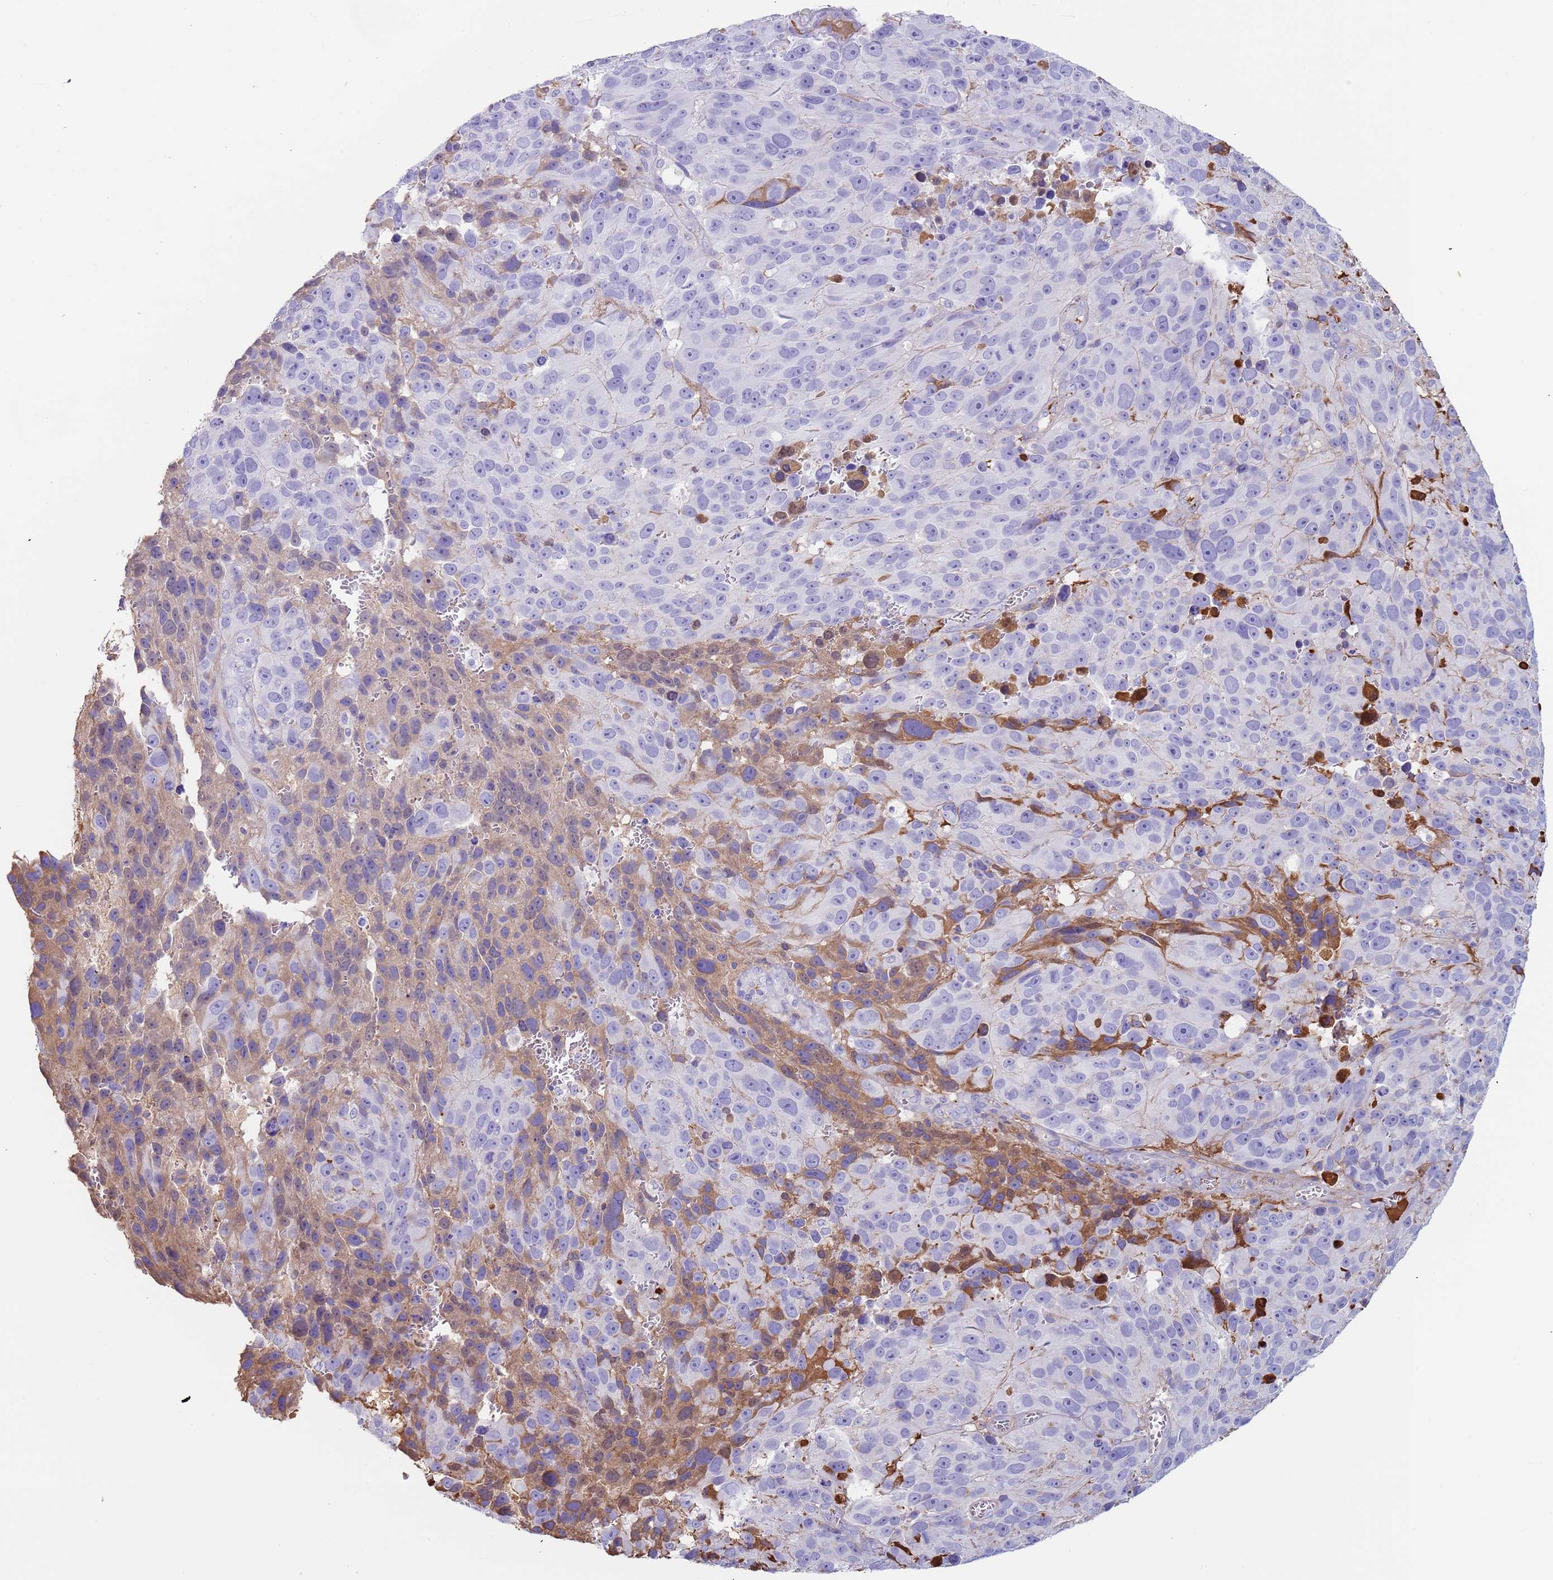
{"staining": {"intensity": "negative", "quantity": "none", "location": "none"}, "tissue": "melanoma", "cell_type": "Tumor cells", "image_type": "cancer", "snomed": [{"axis": "morphology", "description": "Malignant melanoma, NOS"}, {"axis": "topography", "description": "Skin"}], "caption": "The immunohistochemistry (IHC) image has no significant staining in tumor cells of malignant melanoma tissue.", "gene": "CYSLTR2", "patient": {"sex": "male", "age": 84}}